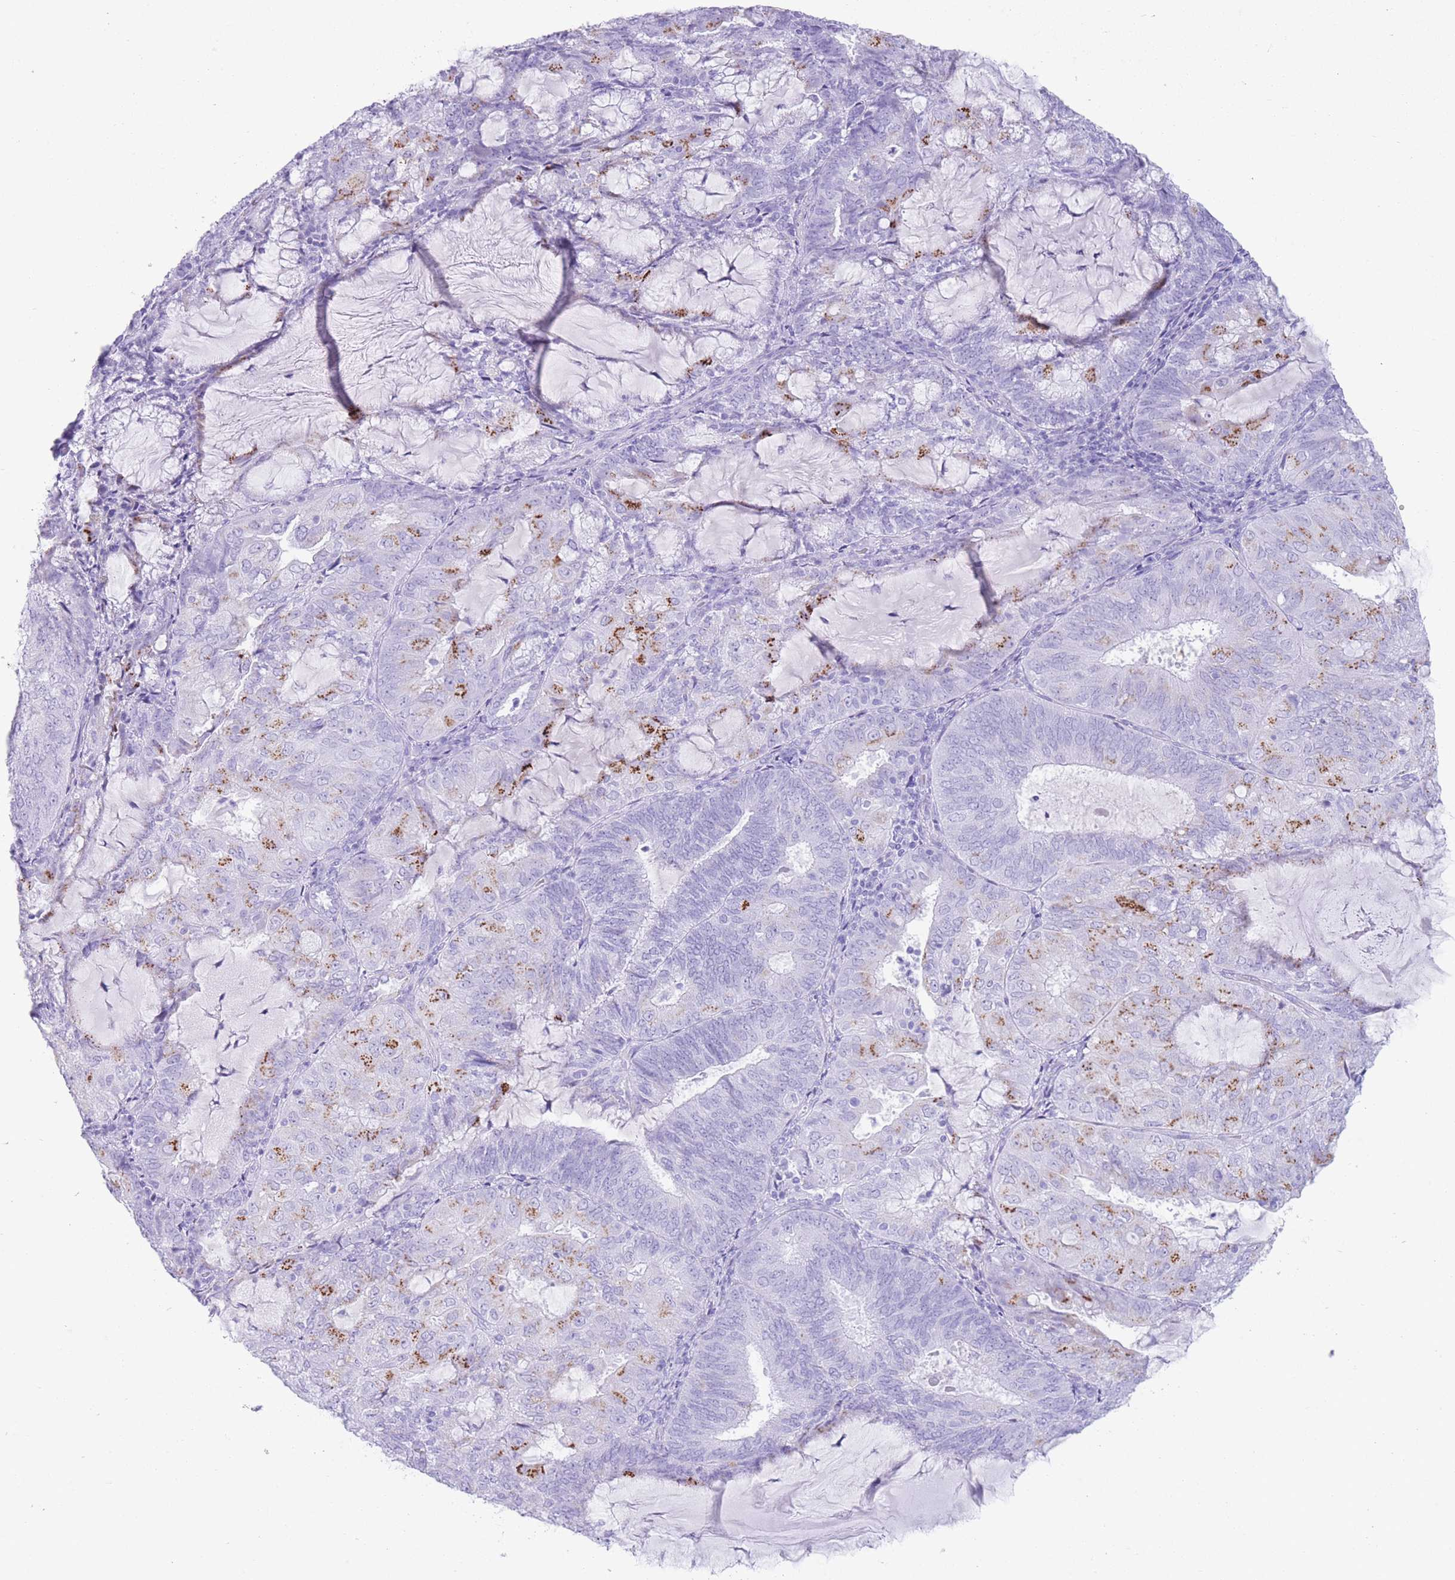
{"staining": {"intensity": "moderate", "quantity": "<25%", "location": "cytoplasmic/membranous"}, "tissue": "endometrial cancer", "cell_type": "Tumor cells", "image_type": "cancer", "snomed": [{"axis": "morphology", "description": "Adenocarcinoma, NOS"}, {"axis": "topography", "description": "Endometrium"}], "caption": "This photomicrograph demonstrates IHC staining of endometrial cancer (adenocarcinoma), with low moderate cytoplasmic/membranous expression in approximately <25% of tumor cells.", "gene": "ELOA2", "patient": {"sex": "female", "age": 81}}